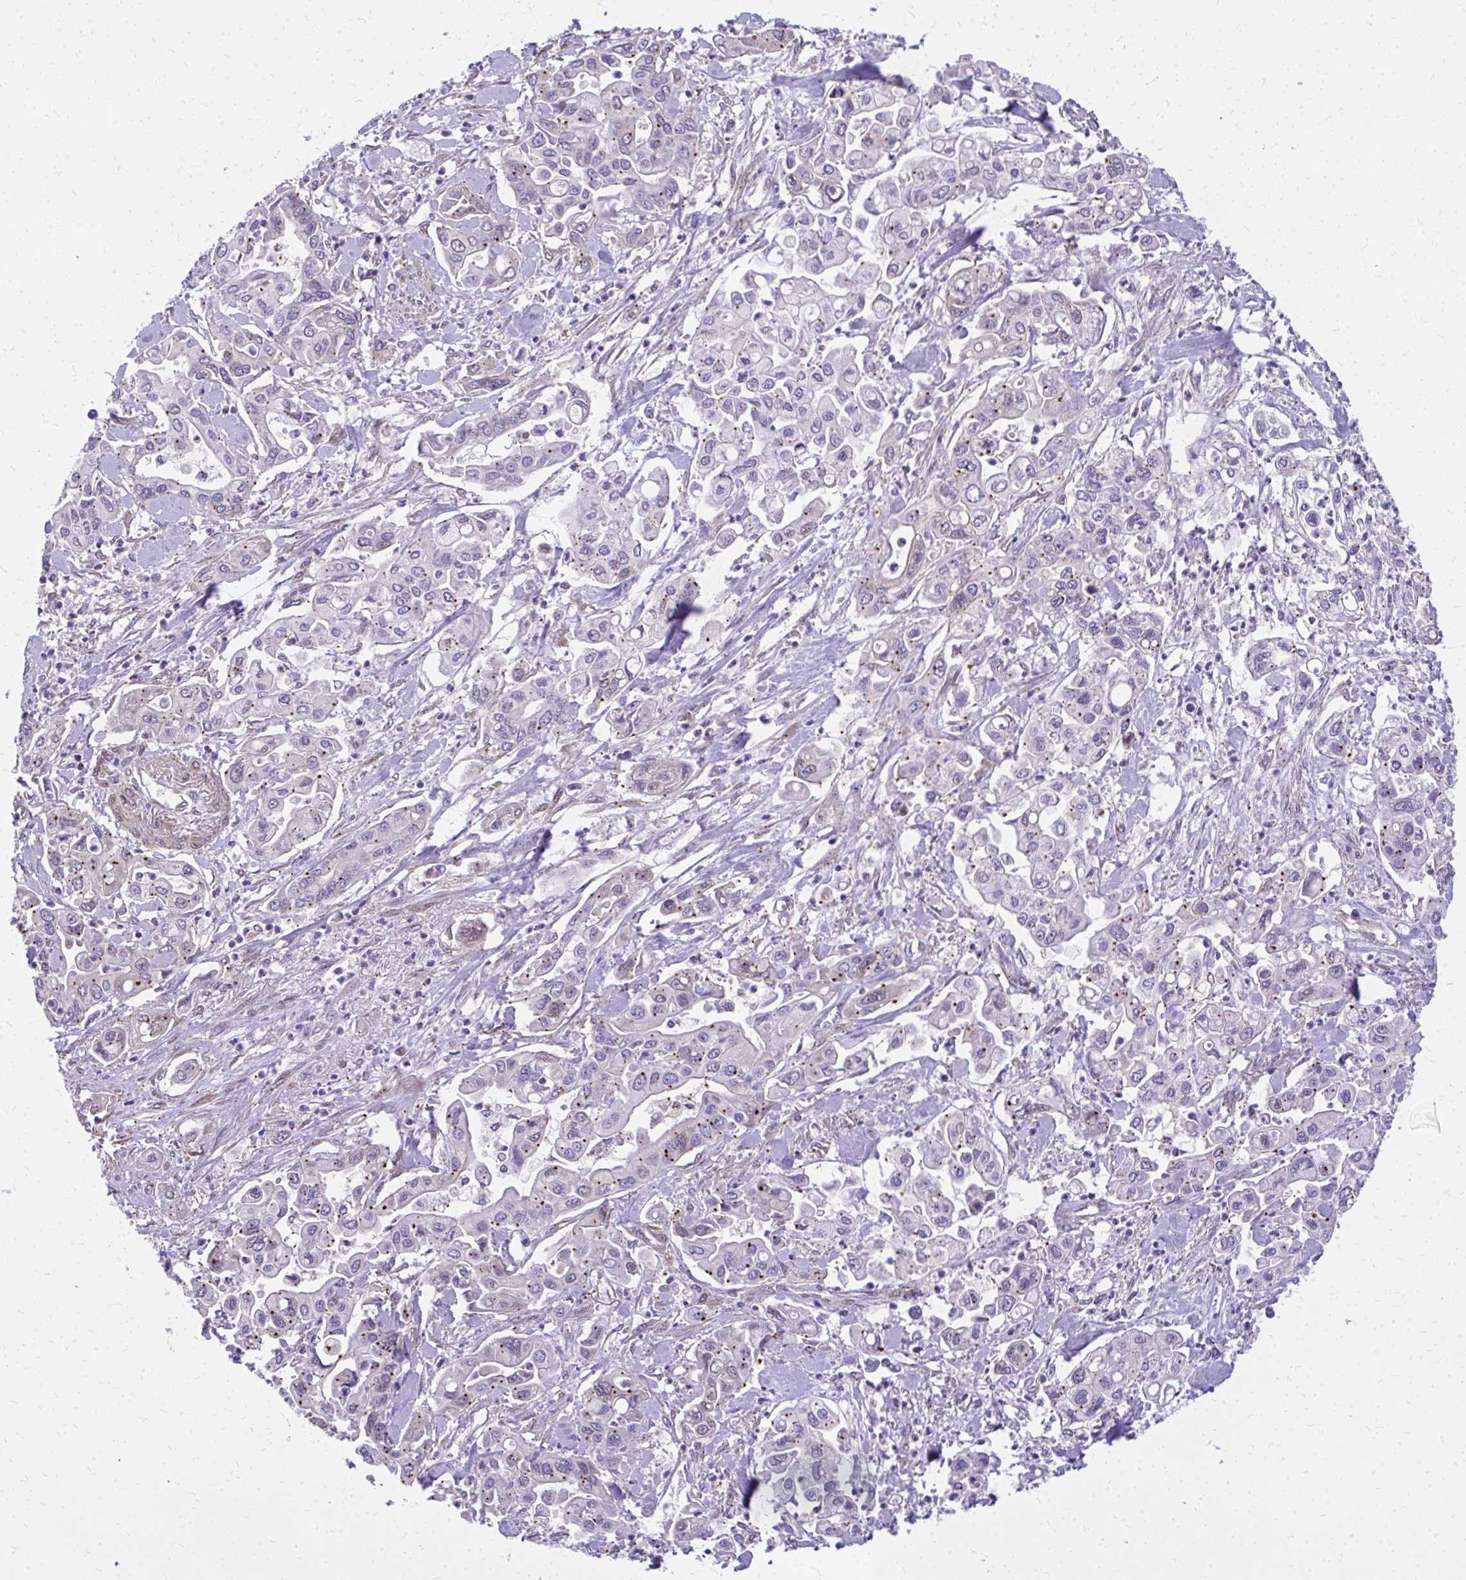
{"staining": {"intensity": "moderate", "quantity": "<25%", "location": "cytoplasmic/membranous"}, "tissue": "pancreatic cancer", "cell_type": "Tumor cells", "image_type": "cancer", "snomed": [{"axis": "morphology", "description": "Adenocarcinoma, NOS"}, {"axis": "topography", "description": "Pancreas"}], "caption": "Adenocarcinoma (pancreatic) stained with a protein marker reveals moderate staining in tumor cells.", "gene": "RSKR", "patient": {"sex": "male", "age": 62}}